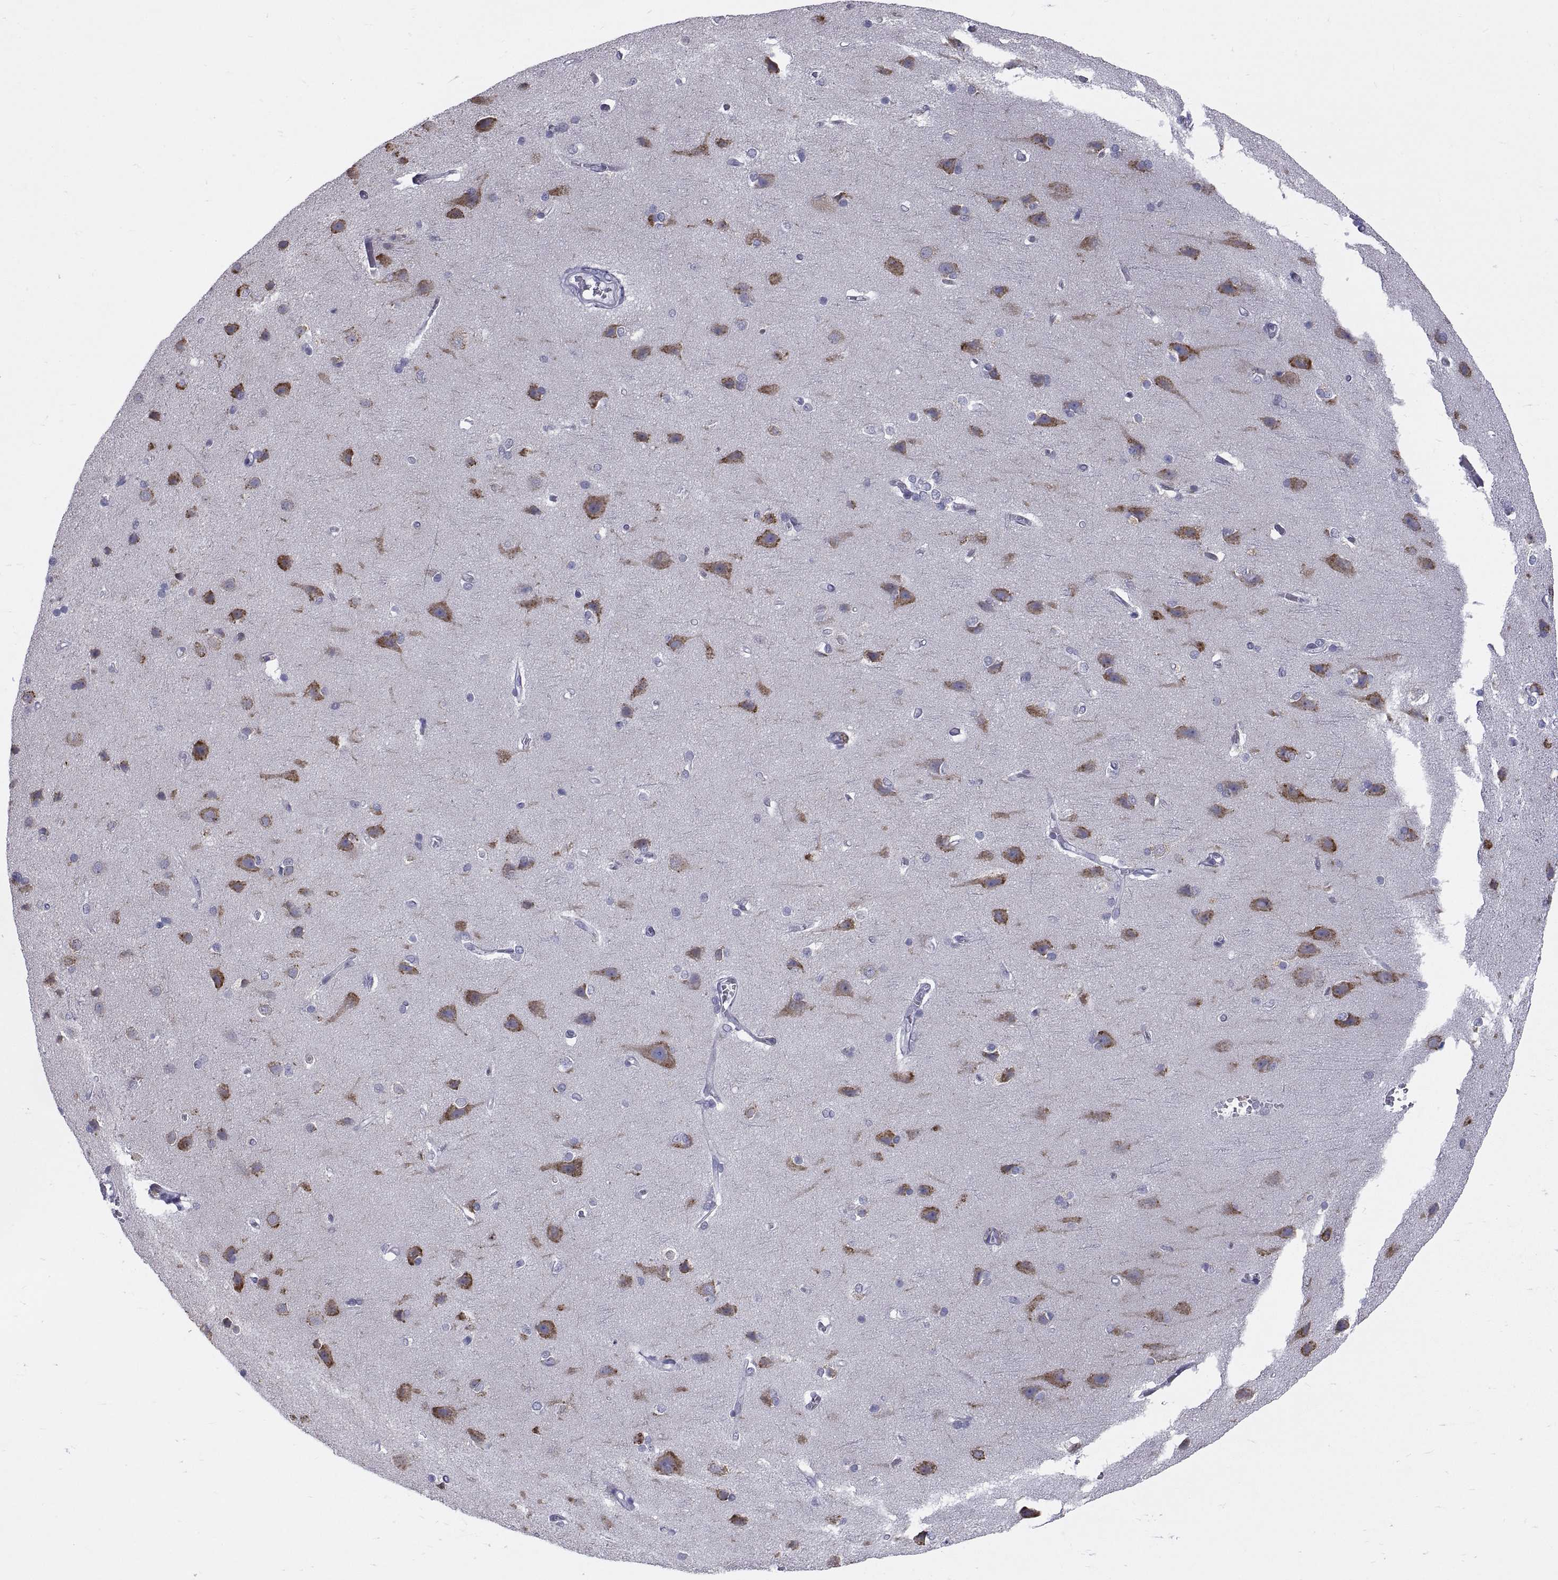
{"staining": {"intensity": "negative", "quantity": "none", "location": "none"}, "tissue": "cerebral cortex", "cell_type": "Endothelial cells", "image_type": "normal", "snomed": [{"axis": "morphology", "description": "Normal tissue, NOS"}, {"axis": "topography", "description": "Cerebral cortex"}], "caption": "Human cerebral cortex stained for a protein using immunohistochemistry reveals no staining in endothelial cells.", "gene": "ERO1A", "patient": {"sex": "male", "age": 37}}